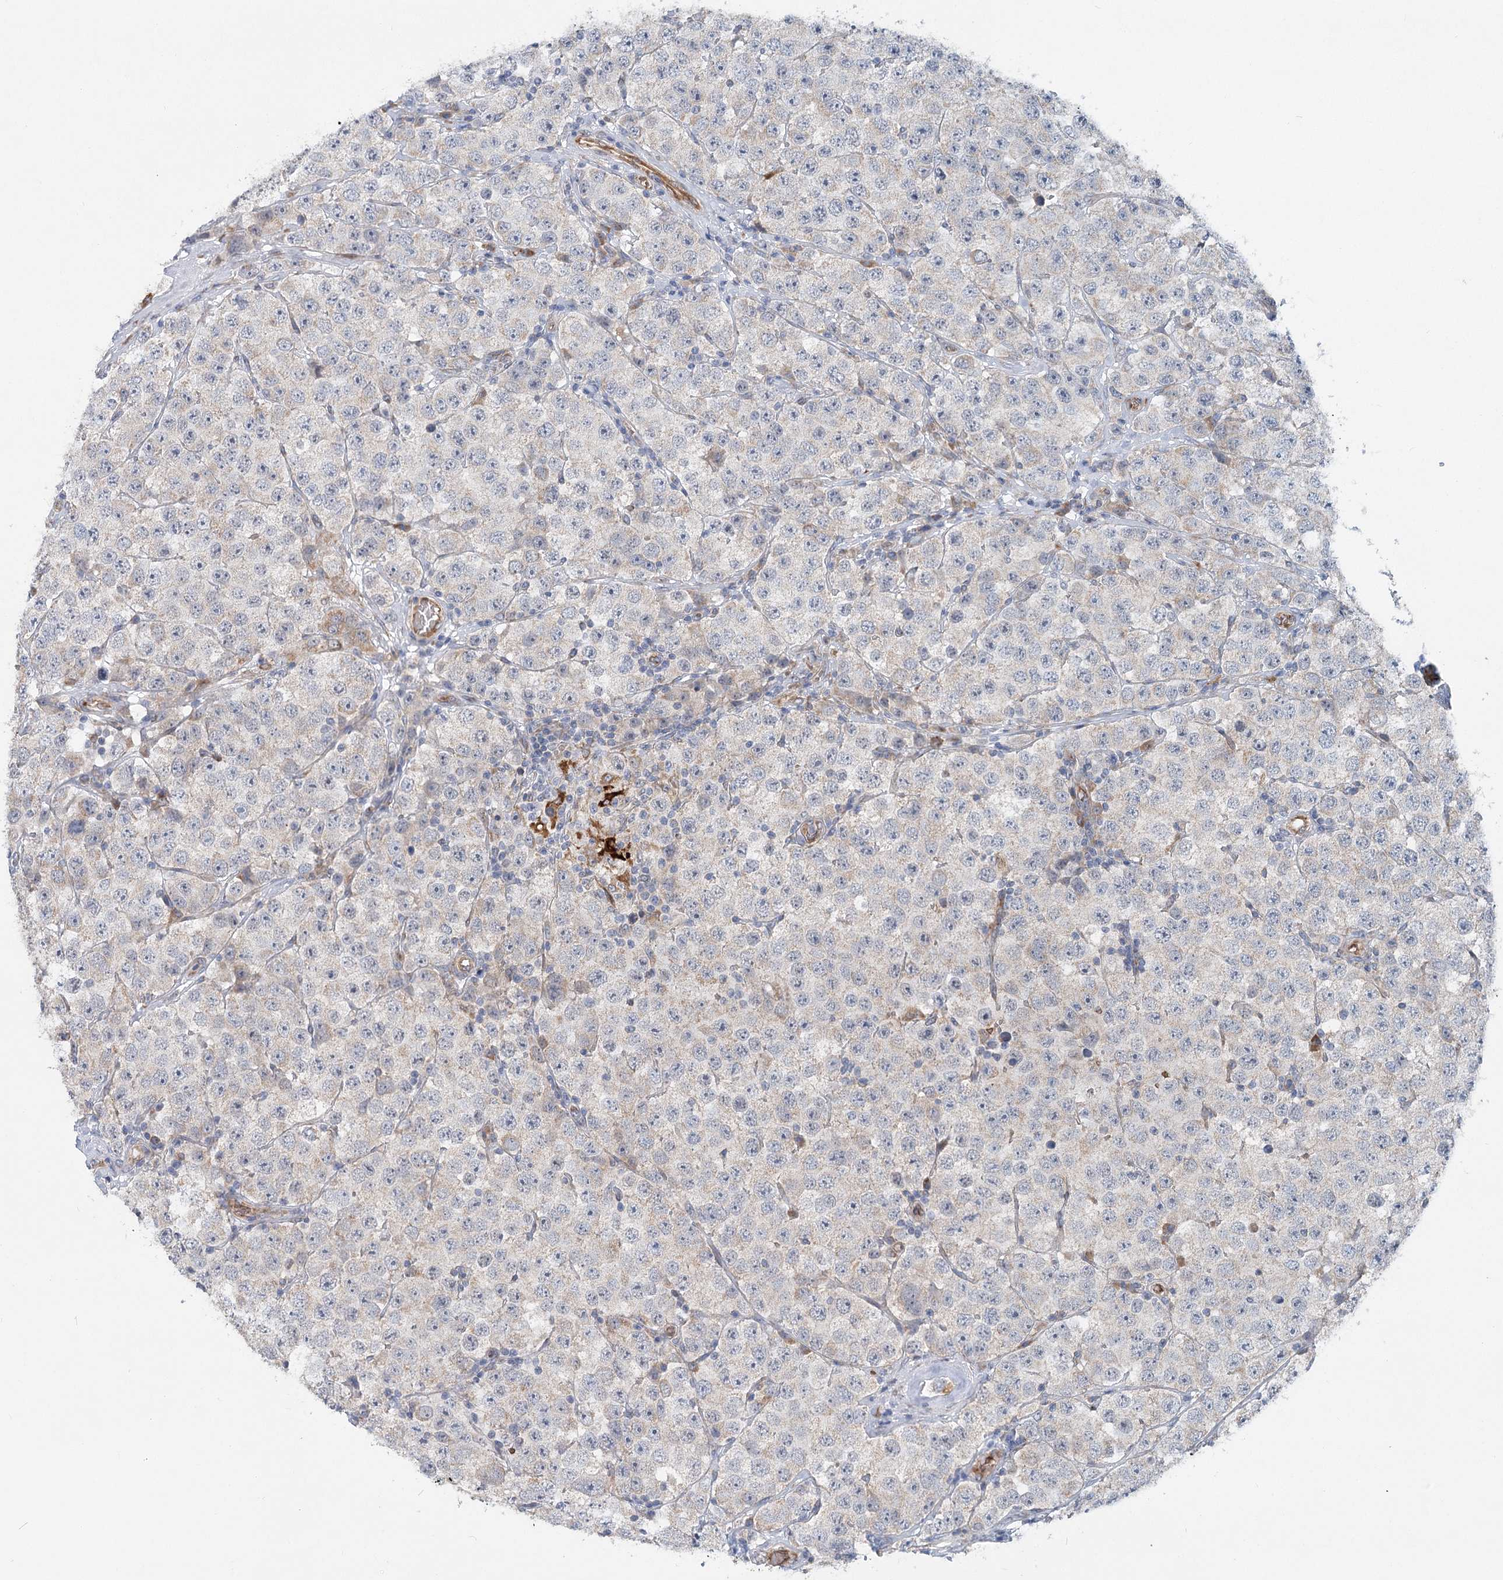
{"staining": {"intensity": "negative", "quantity": "none", "location": "none"}, "tissue": "testis cancer", "cell_type": "Tumor cells", "image_type": "cancer", "snomed": [{"axis": "morphology", "description": "Seminoma, NOS"}, {"axis": "topography", "description": "Testis"}], "caption": "The photomicrograph shows no staining of tumor cells in testis seminoma.", "gene": "CIB4", "patient": {"sex": "male", "age": 28}}